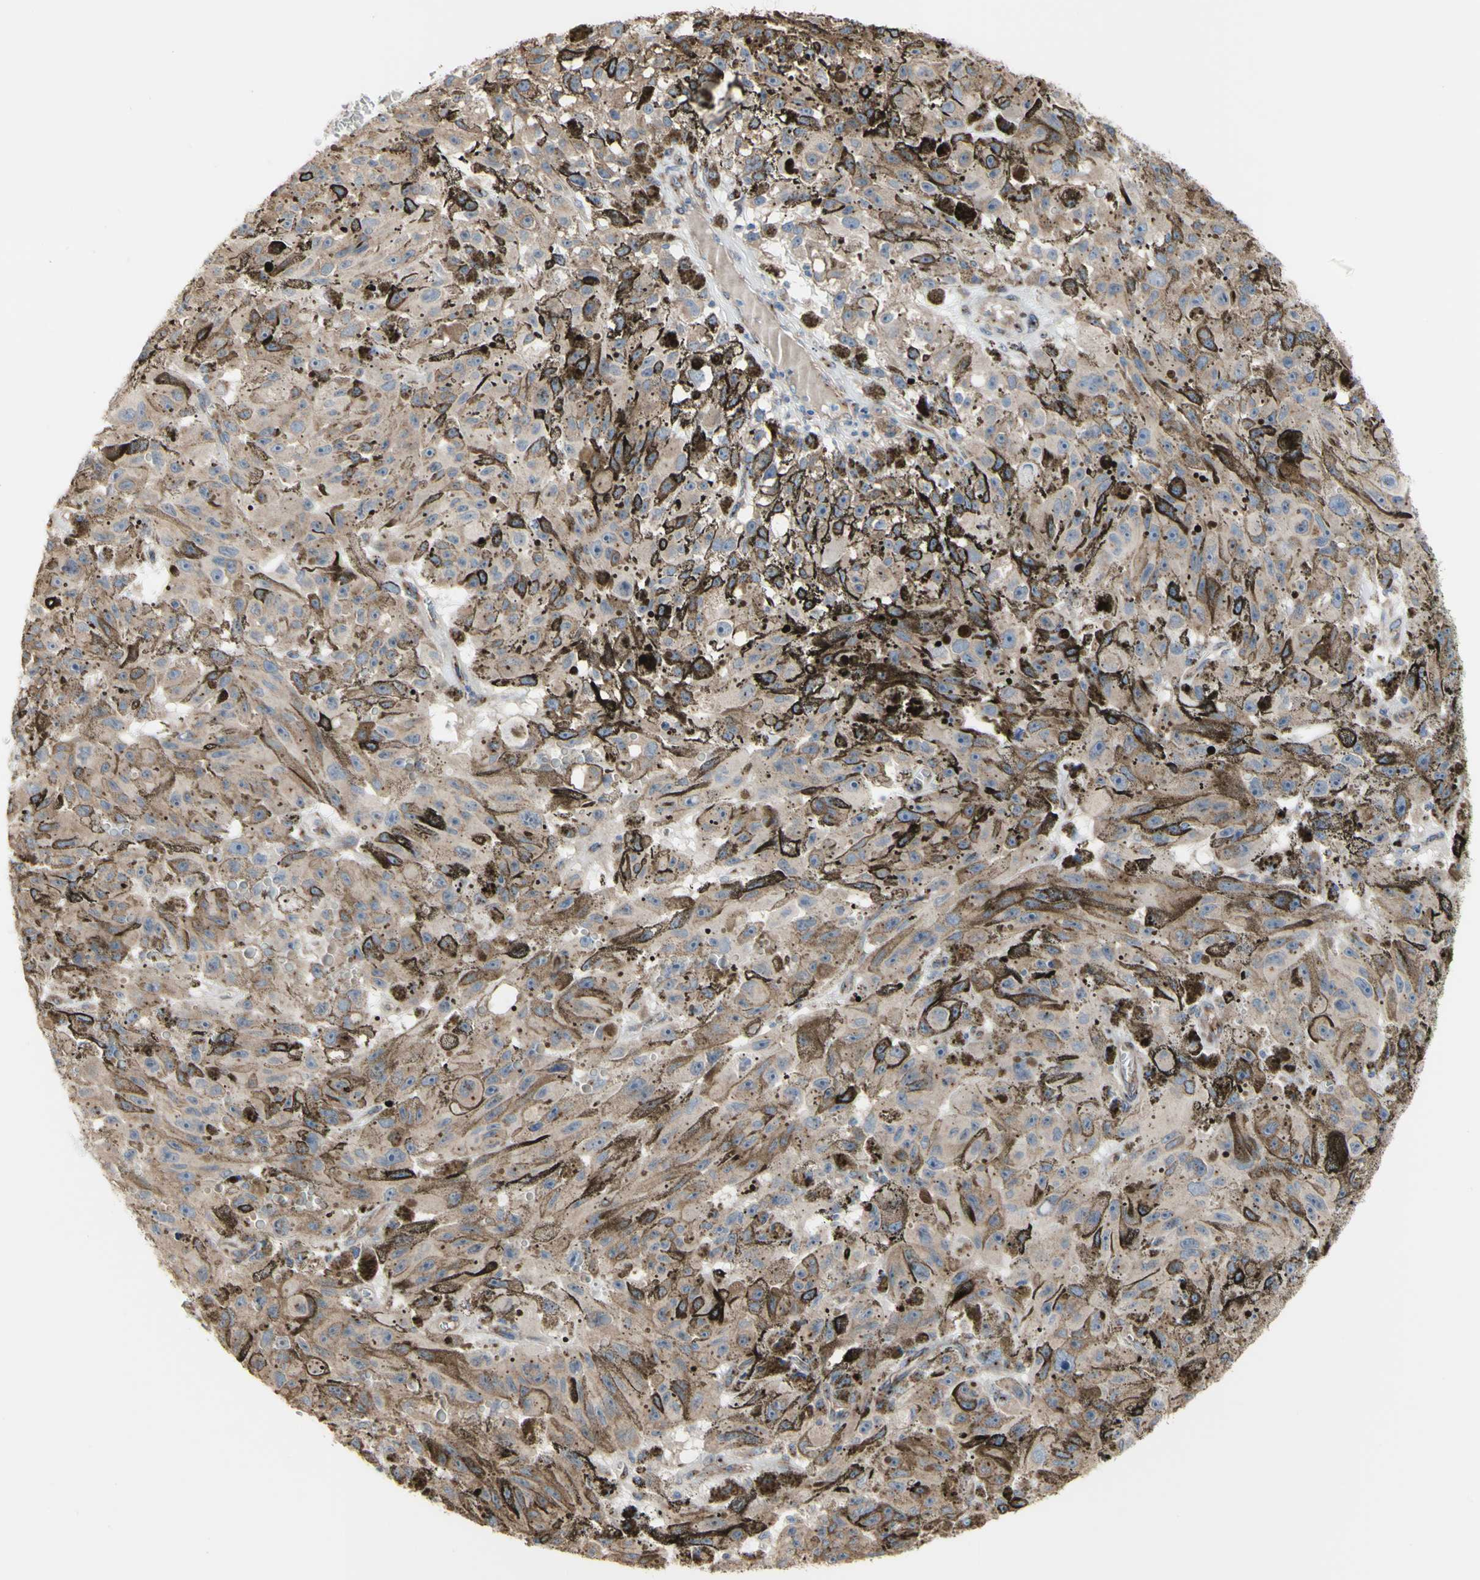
{"staining": {"intensity": "weak", "quantity": ">75%", "location": "cytoplasmic/membranous"}, "tissue": "melanoma", "cell_type": "Tumor cells", "image_type": "cancer", "snomed": [{"axis": "morphology", "description": "Malignant melanoma, NOS"}, {"axis": "topography", "description": "Skin"}], "caption": "Weak cytoplasmic/membranous protein positivity is identified in about >75% of tumor cells in malignant melanoma. (brown staining indicates protein expression, while blue staining denotes nuclei).", "gene": "LRIG3", "patient": {"sex": "female", "age": 104}}